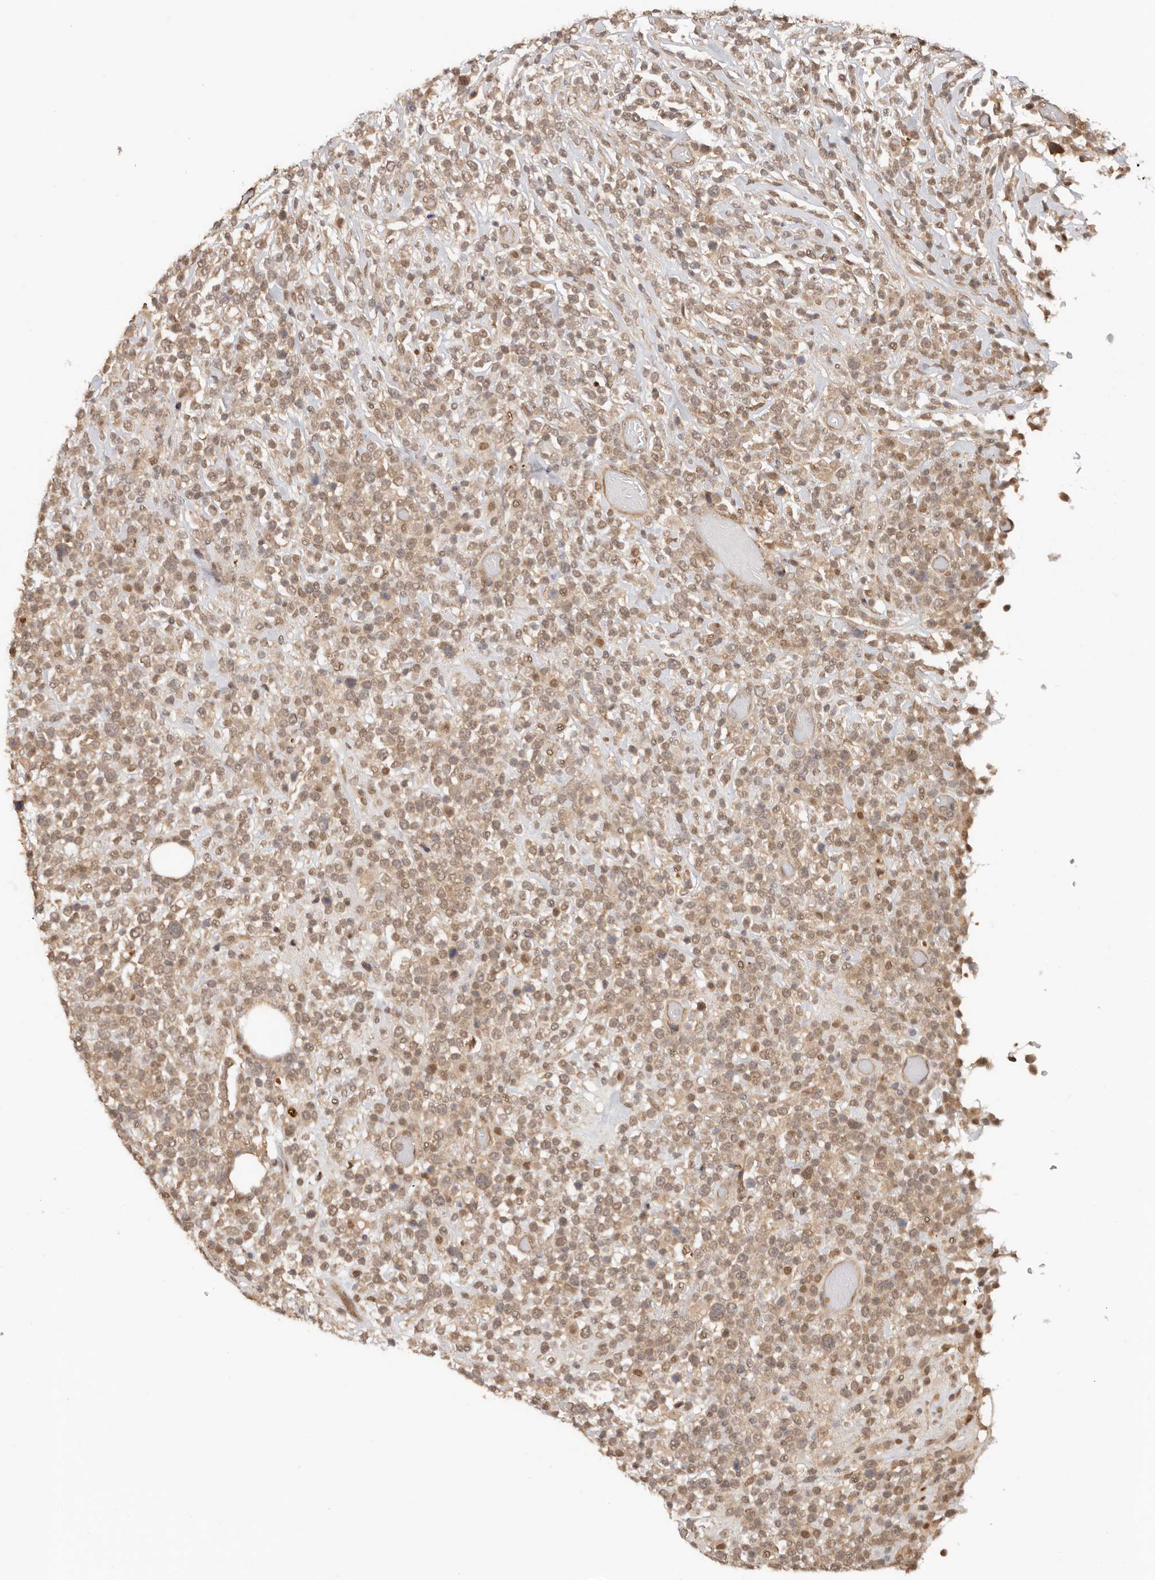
{"staining": {"intensity": "moderate", "quantity": ">75%", "location": "cytoplasmic/membranous,nuclear"}, "tissue": "lymphoma", "cell_type": "Tumor cells", "image_type": "cancer", "snomed": [{"axis": "morphology", "description": "Malignant lymphoma, non-Hodgkin's type, High grade"}, {"axis": "topography", "description": "Colon"}], "caption": "Brown immunohistochemical staining in lymphoma exhibits moderate cytoplasmic/membranous and nuclear expression in approximately >75% of tumor cells. (DAB IHC with brightfield microscopy, high magnification).", "gene": "PSMA5", "patient": {"sex": "female", "age": 53}}